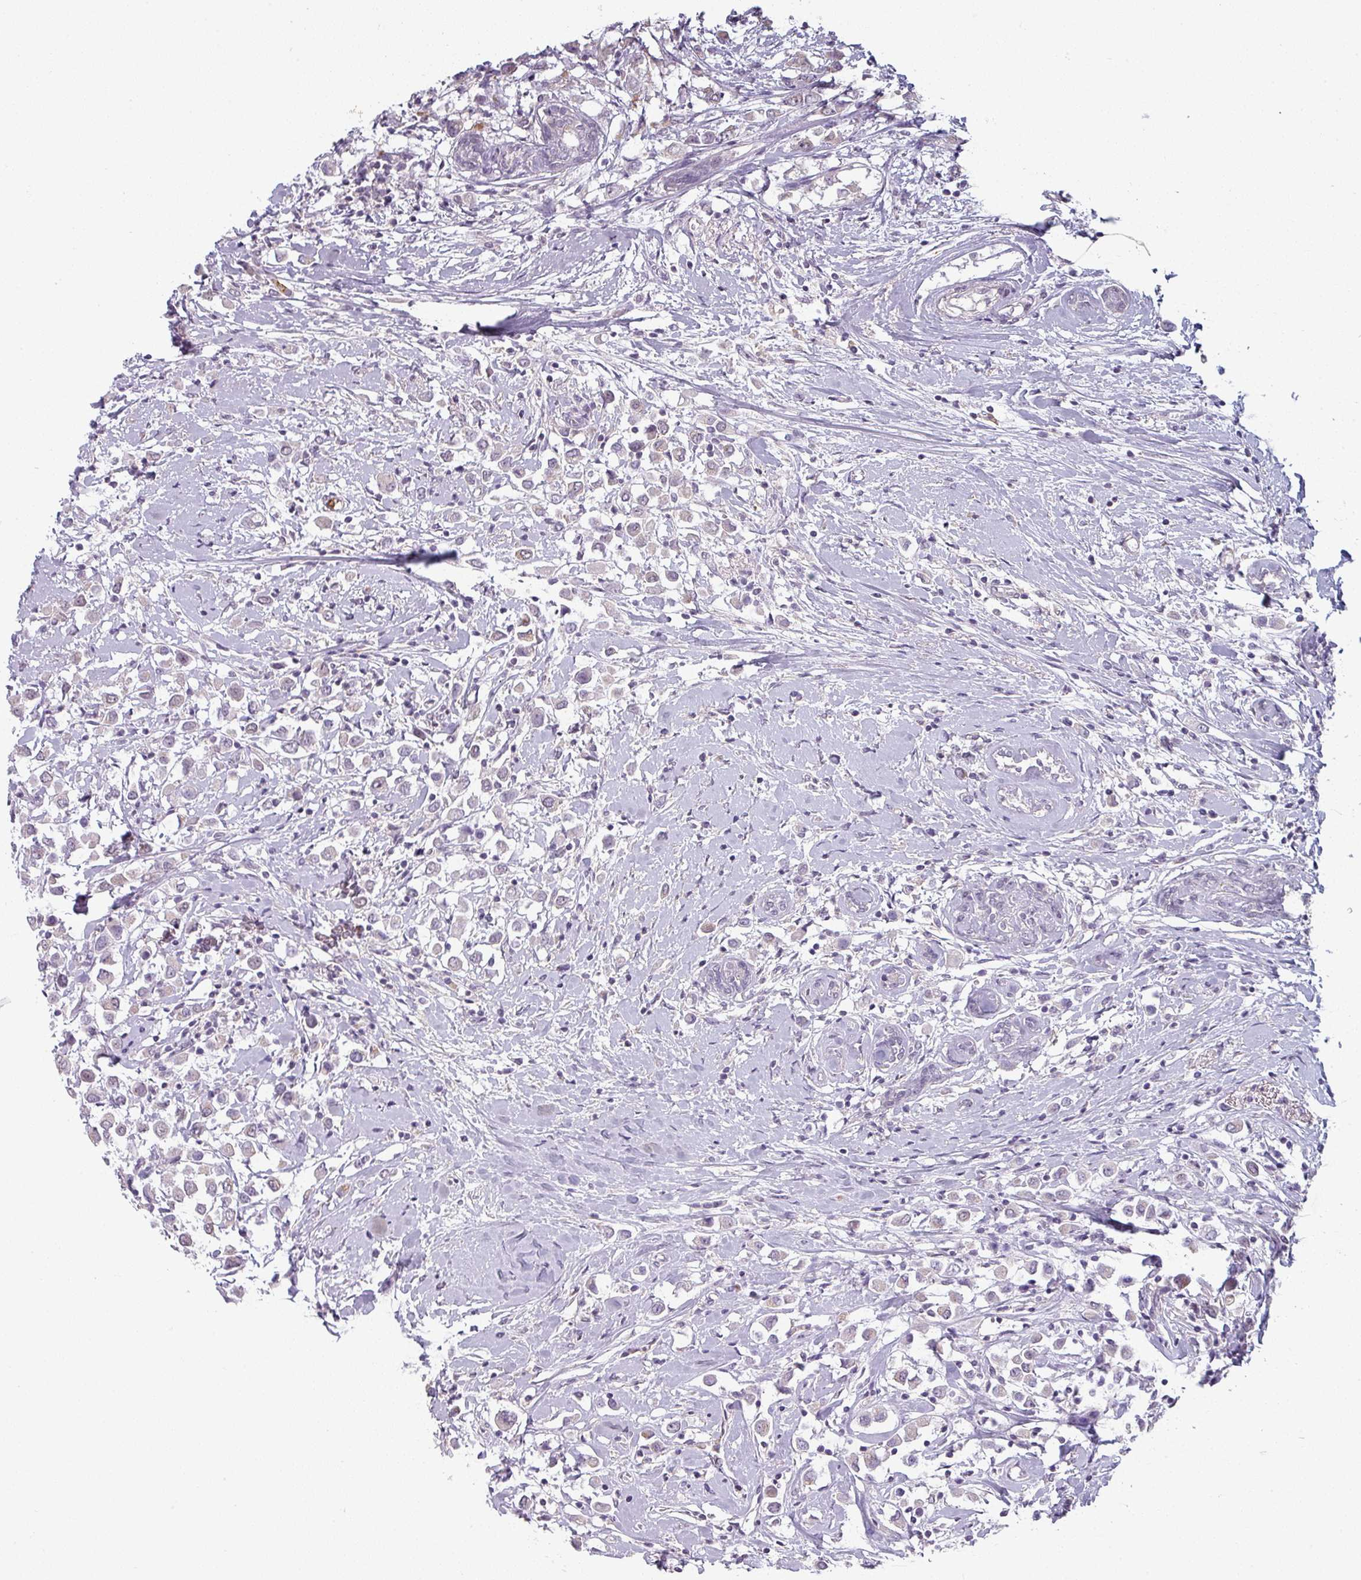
{"staining": {"intensity": "weak", "quantity": ">75%", "location": "cytoplasmic/membranous"}, "tissue": "breast cancer", "cell_type": "Tumor cells", "image_type": "cancer", "snomed": [{"axis": "morphology", "description": "Duct carcinoma"}, {"axis": "topography", "description": "Breast"}], "caption": "This photomicrograph exhibits IHC staining of human breast cancer, with low weak cytoplasmic/membranous positivity in about >75% of tumor cells.", "gene": "MAGEC3", "patient": {"sex": "female", "age": 87}}